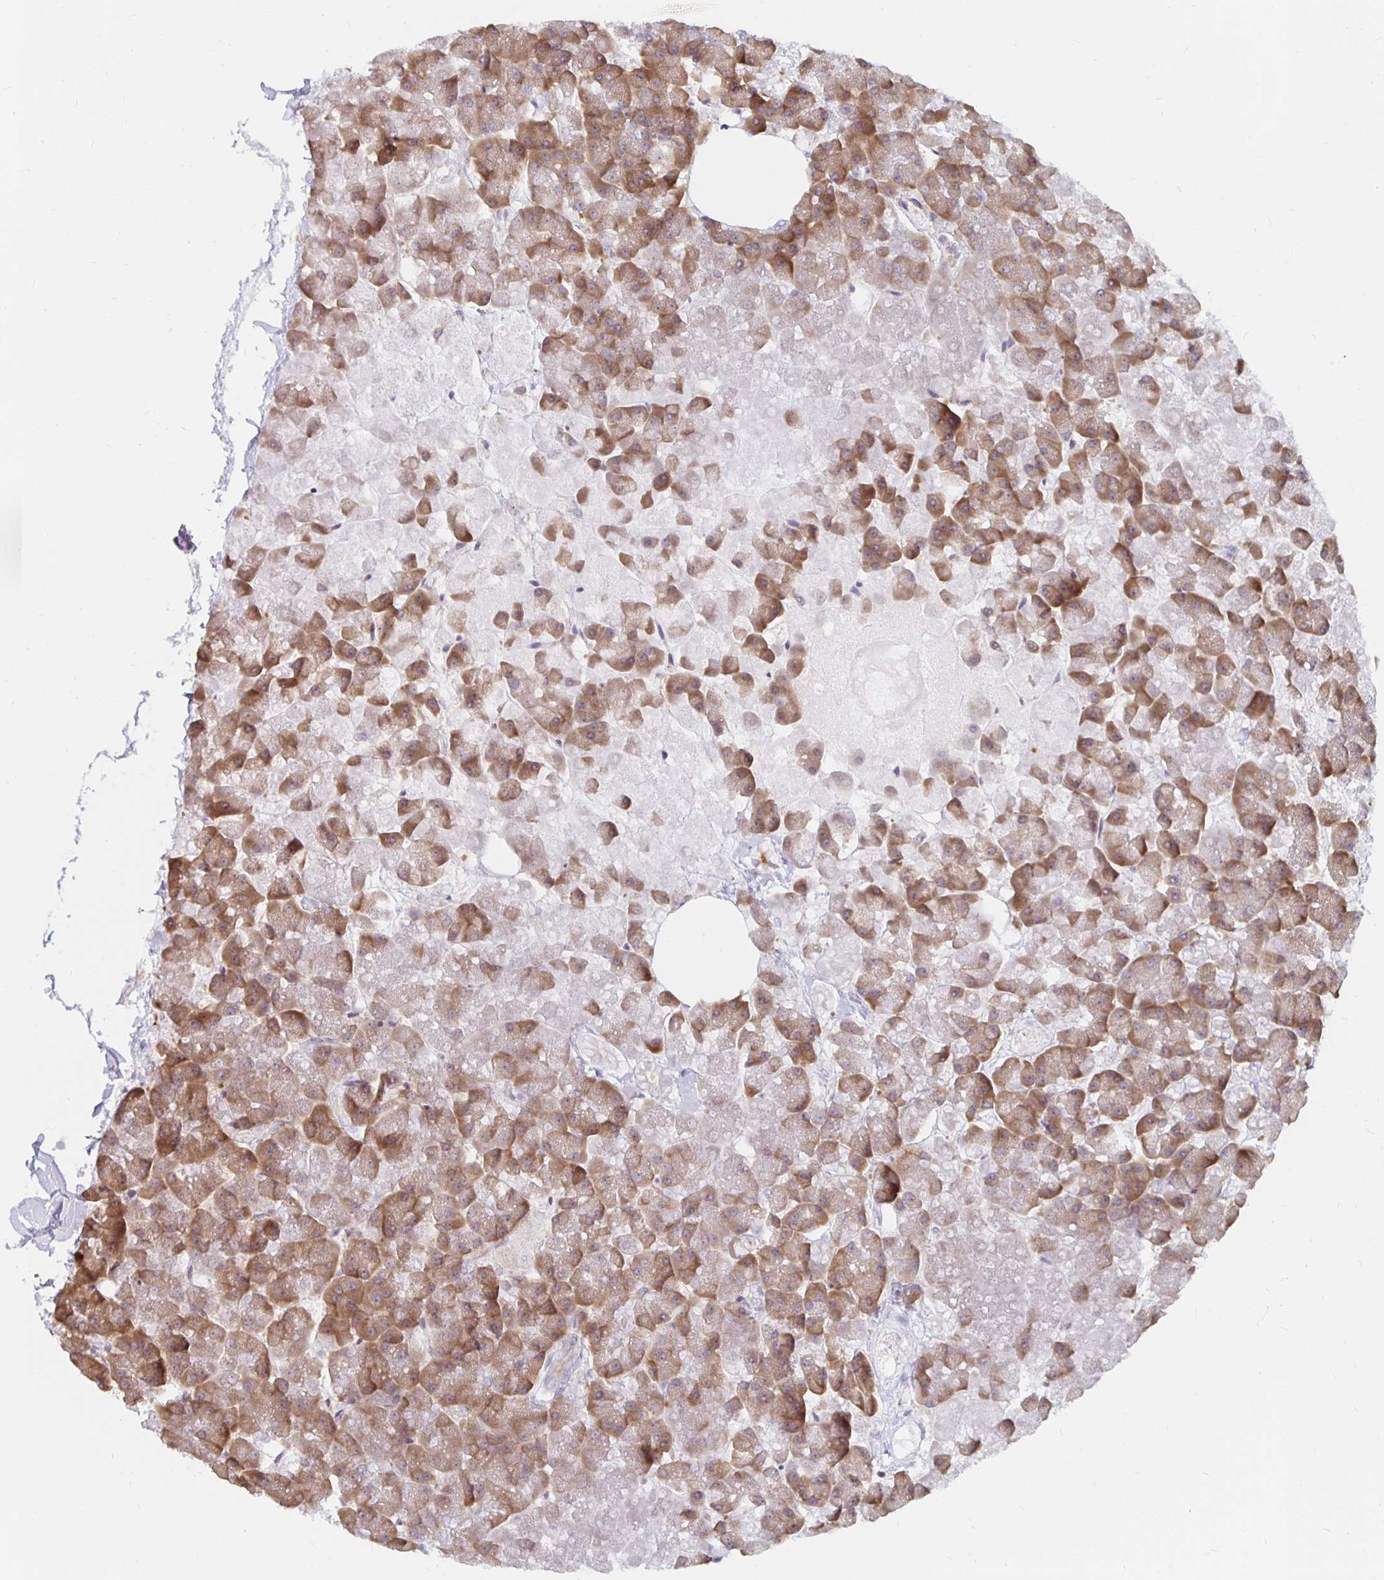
{"staining": {"intensity": "moderate", "quantity": ">75%", "location": "cytoplasmic/membranous"}, "tissue": "pancreas", "cell_type": "Exocrine glandular cells", "image_type": "normal", "snomed": [{"axis": "morphology", "description": "Normal tissue, NOS"}, {"axis": "topography", "description": "Pancreas"}, {"axis": "topography", "description": "Peripheral nerve tissue"}], "caption": "Immunohistochemistry (IHC) (DAB) staining of unremarkable human pancreas demonstrates moderate cytoplasmic/membranous protein expression in approximately >75% of exocrine glandular cells. The staining was performed using DAB, with brown indicating positive protein expression. Nuclei are stained blue with hematoxylin.", "gene": "PDAP1", "patient": {"sex": "male", "age": 54}}